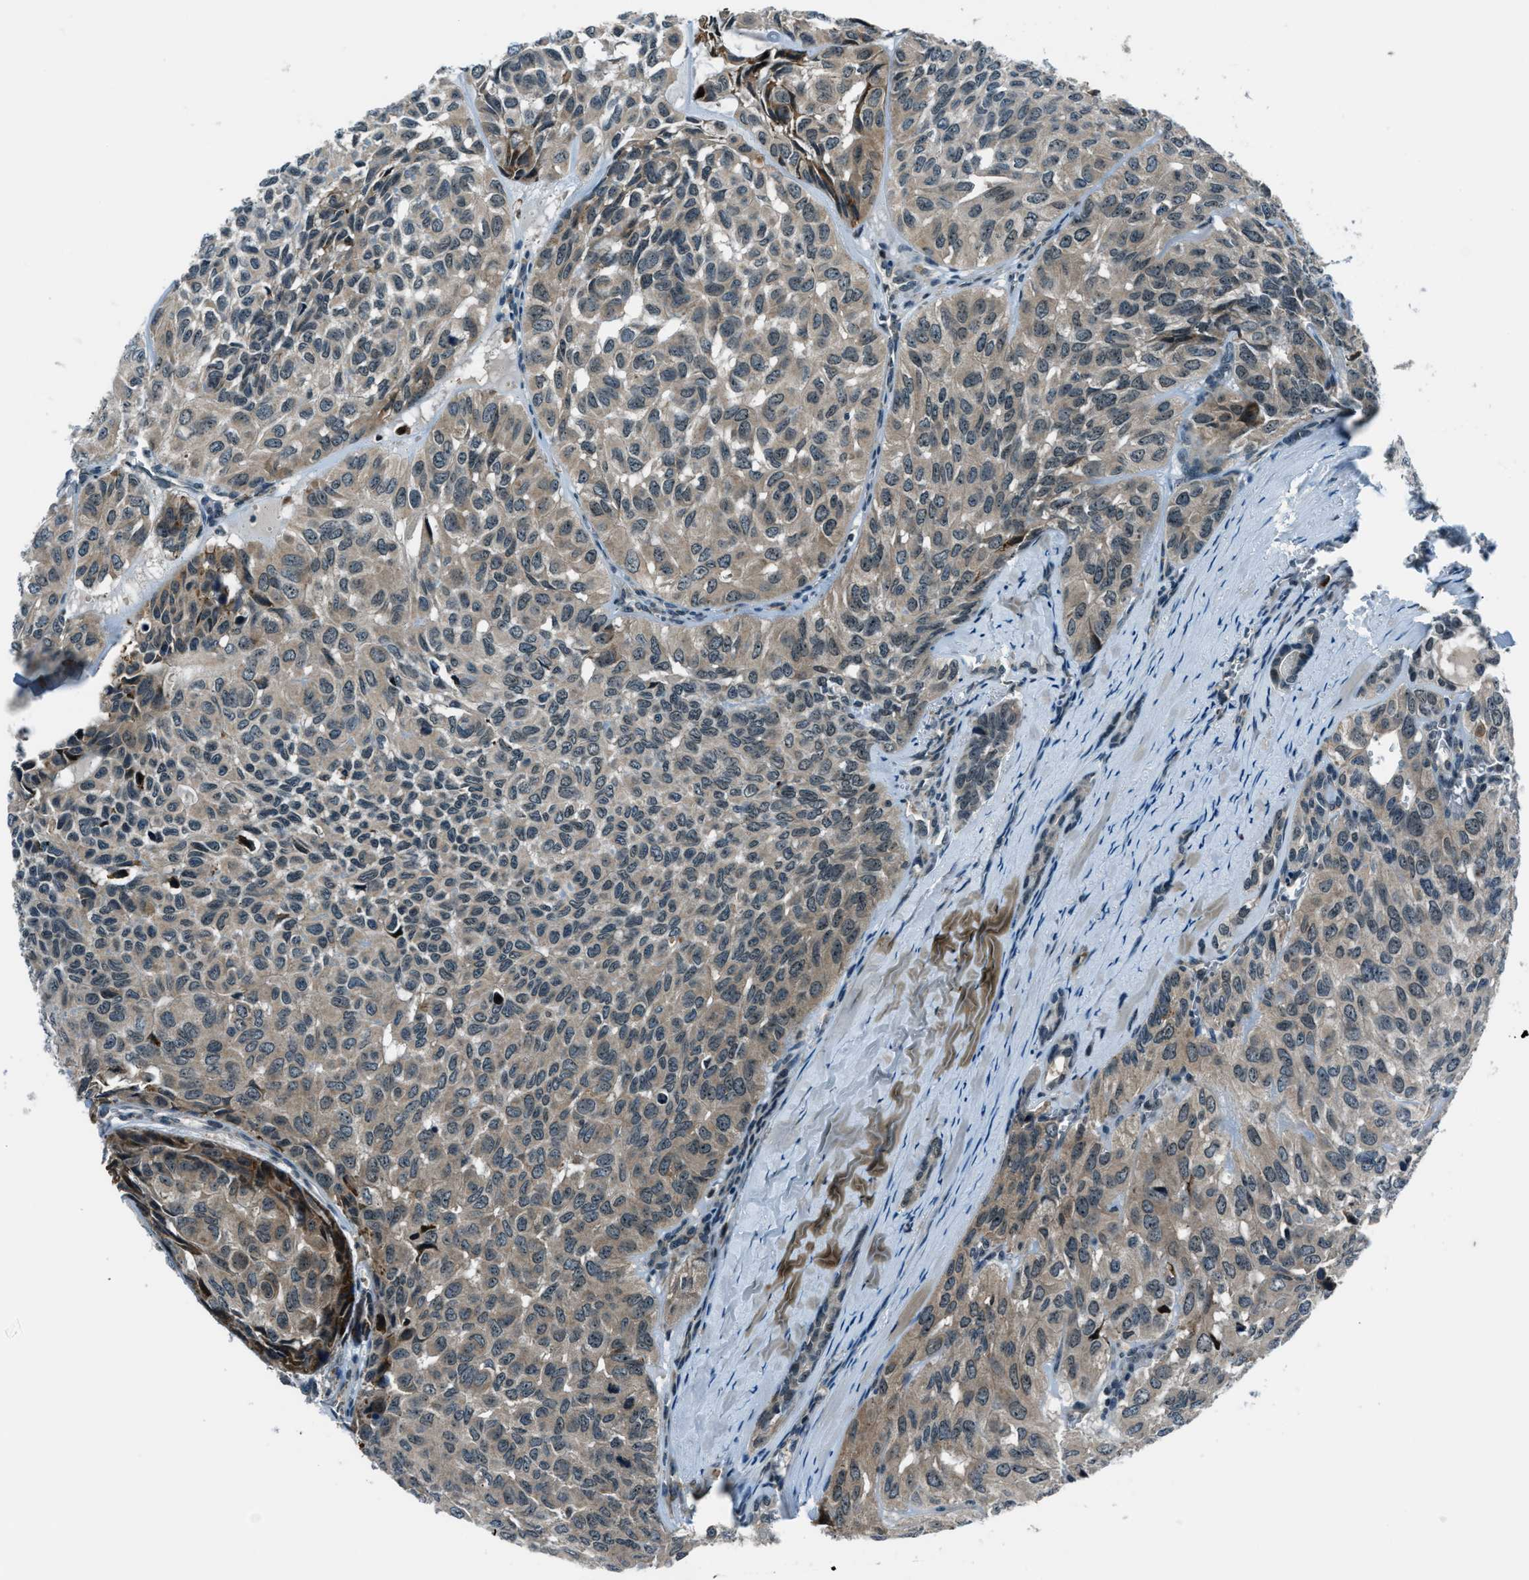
{"staining": {"intensity": "weak", "quantity": "25%-75%", "location": "cytoplasmic/membranous"}, "tissue": "head and neck cancer", "cell_type": "Tumor cells", "image_type": "cancer", "snomed": [{"axis": "morphology", "description": "Adenocarcinoma, NOS"}, {"axis": "topography", "description": "Salivary gland, NOS"}, {"axis": "topography", "description": "Head-Neck"}], "caption": "Immunohistochemical staining of head and neck cancer reveals weak cytoplasmic/membranous protein staining in about 25%-75% of tumor cells.", "gene": "ACTL9", "patient": {"sex": "female", "age": 76}}